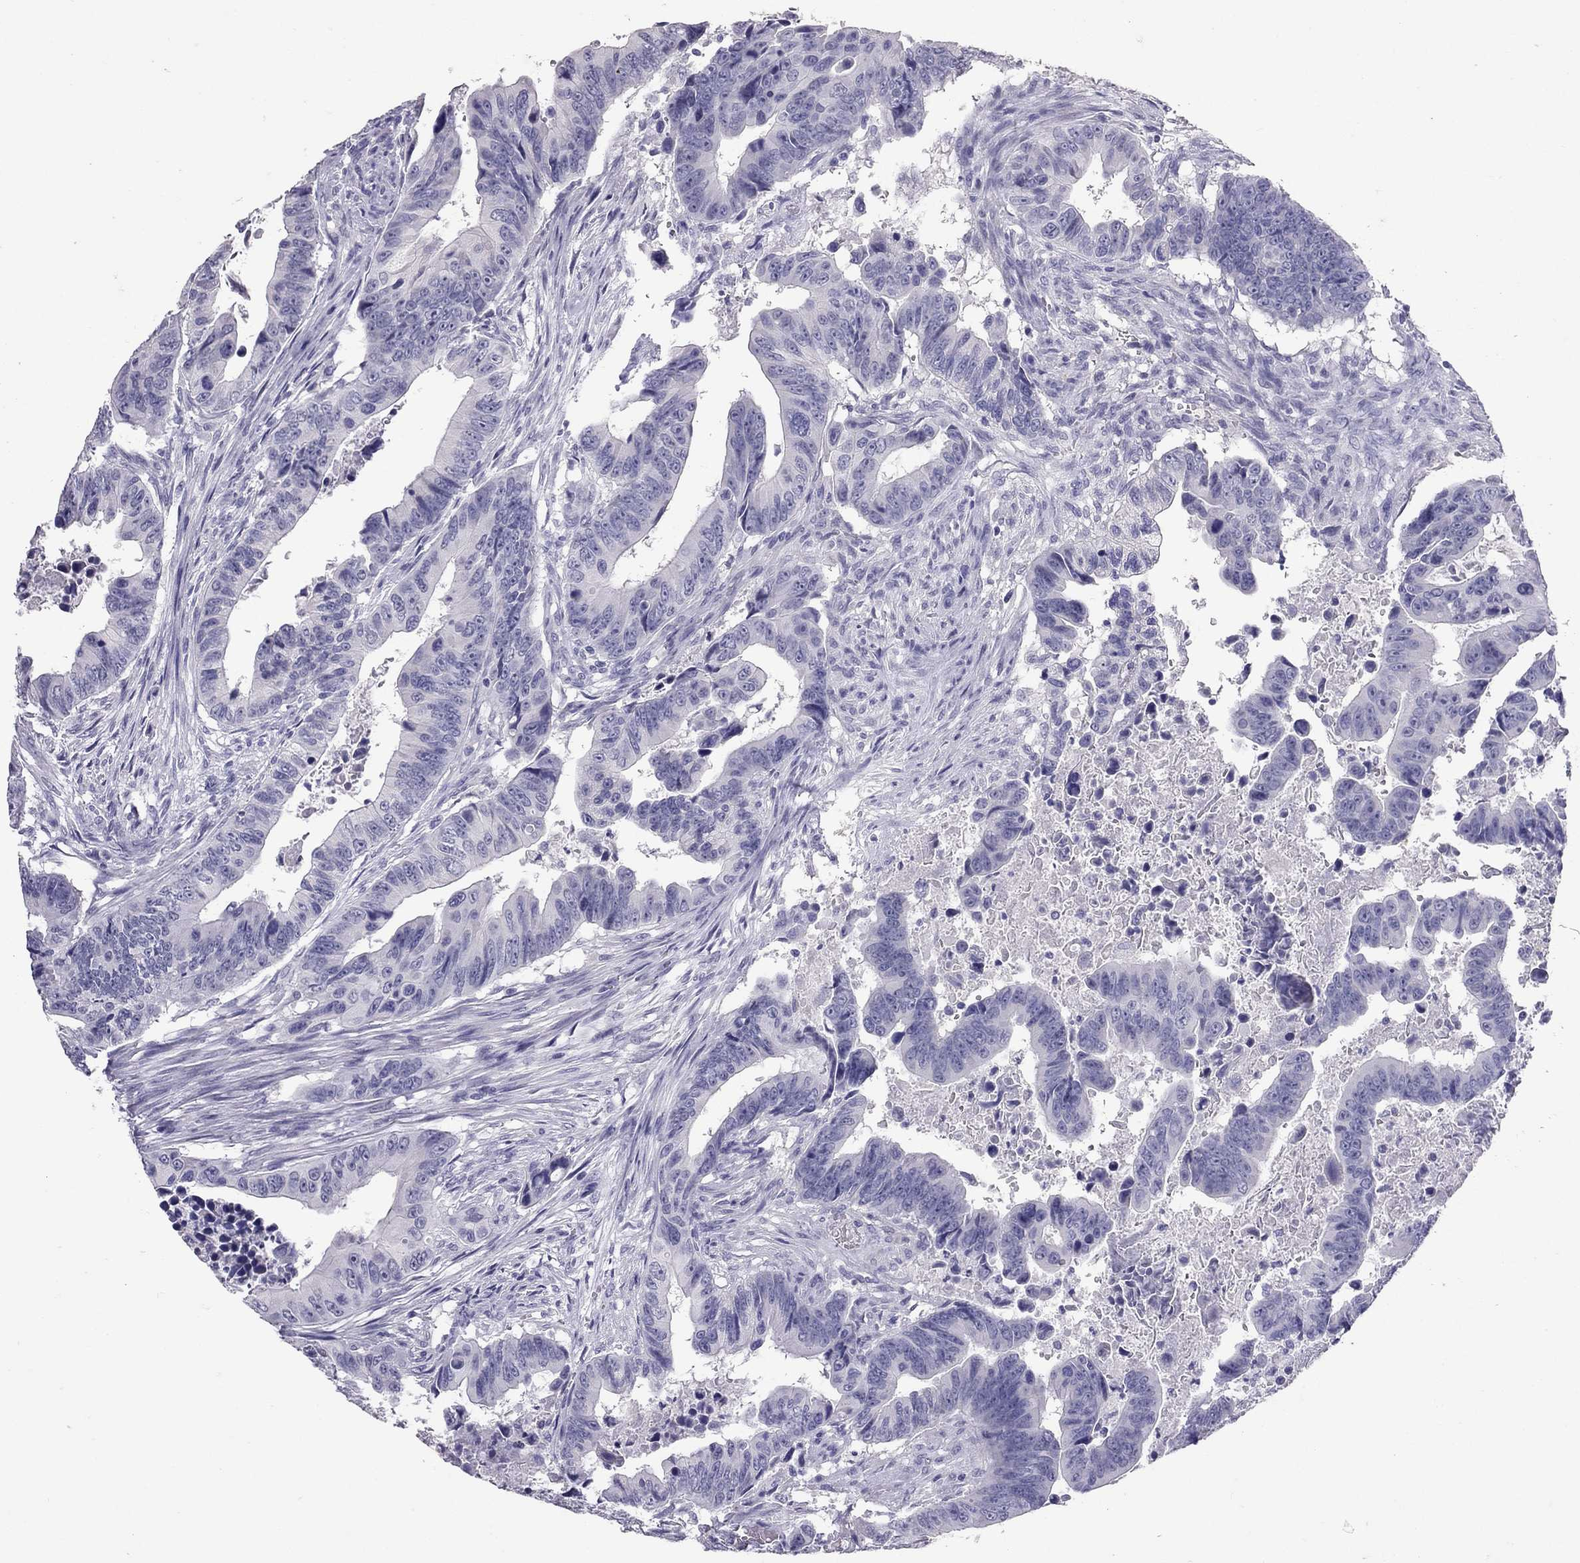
{"staining": {"intensity": "negative", "quantity": "none", "location": "none"}, "tissue": "colorectal cancer", "cell_type": "Tumor cells", "image_type": "cancer", "snomed": [{"axis": "morphology", "description": "Adenocarcinoma, NOS"}, {"axis": "topography", "description": "Colon"}], "caption": "High magnification brightfield microscopy of colorectal adenocarcinoma stained with DAB (3,3'-diaminobenzidine) (brown) and counterstained with hematoxylin (blue): tumor cells show no significant expression. (DAB (3,3'-diaminobenzidine) immunohistochemistry visualized using brightfield microscopy, high magnification).", "gene": "MUC16", "patient": {"sex": "female", "age": 87}}